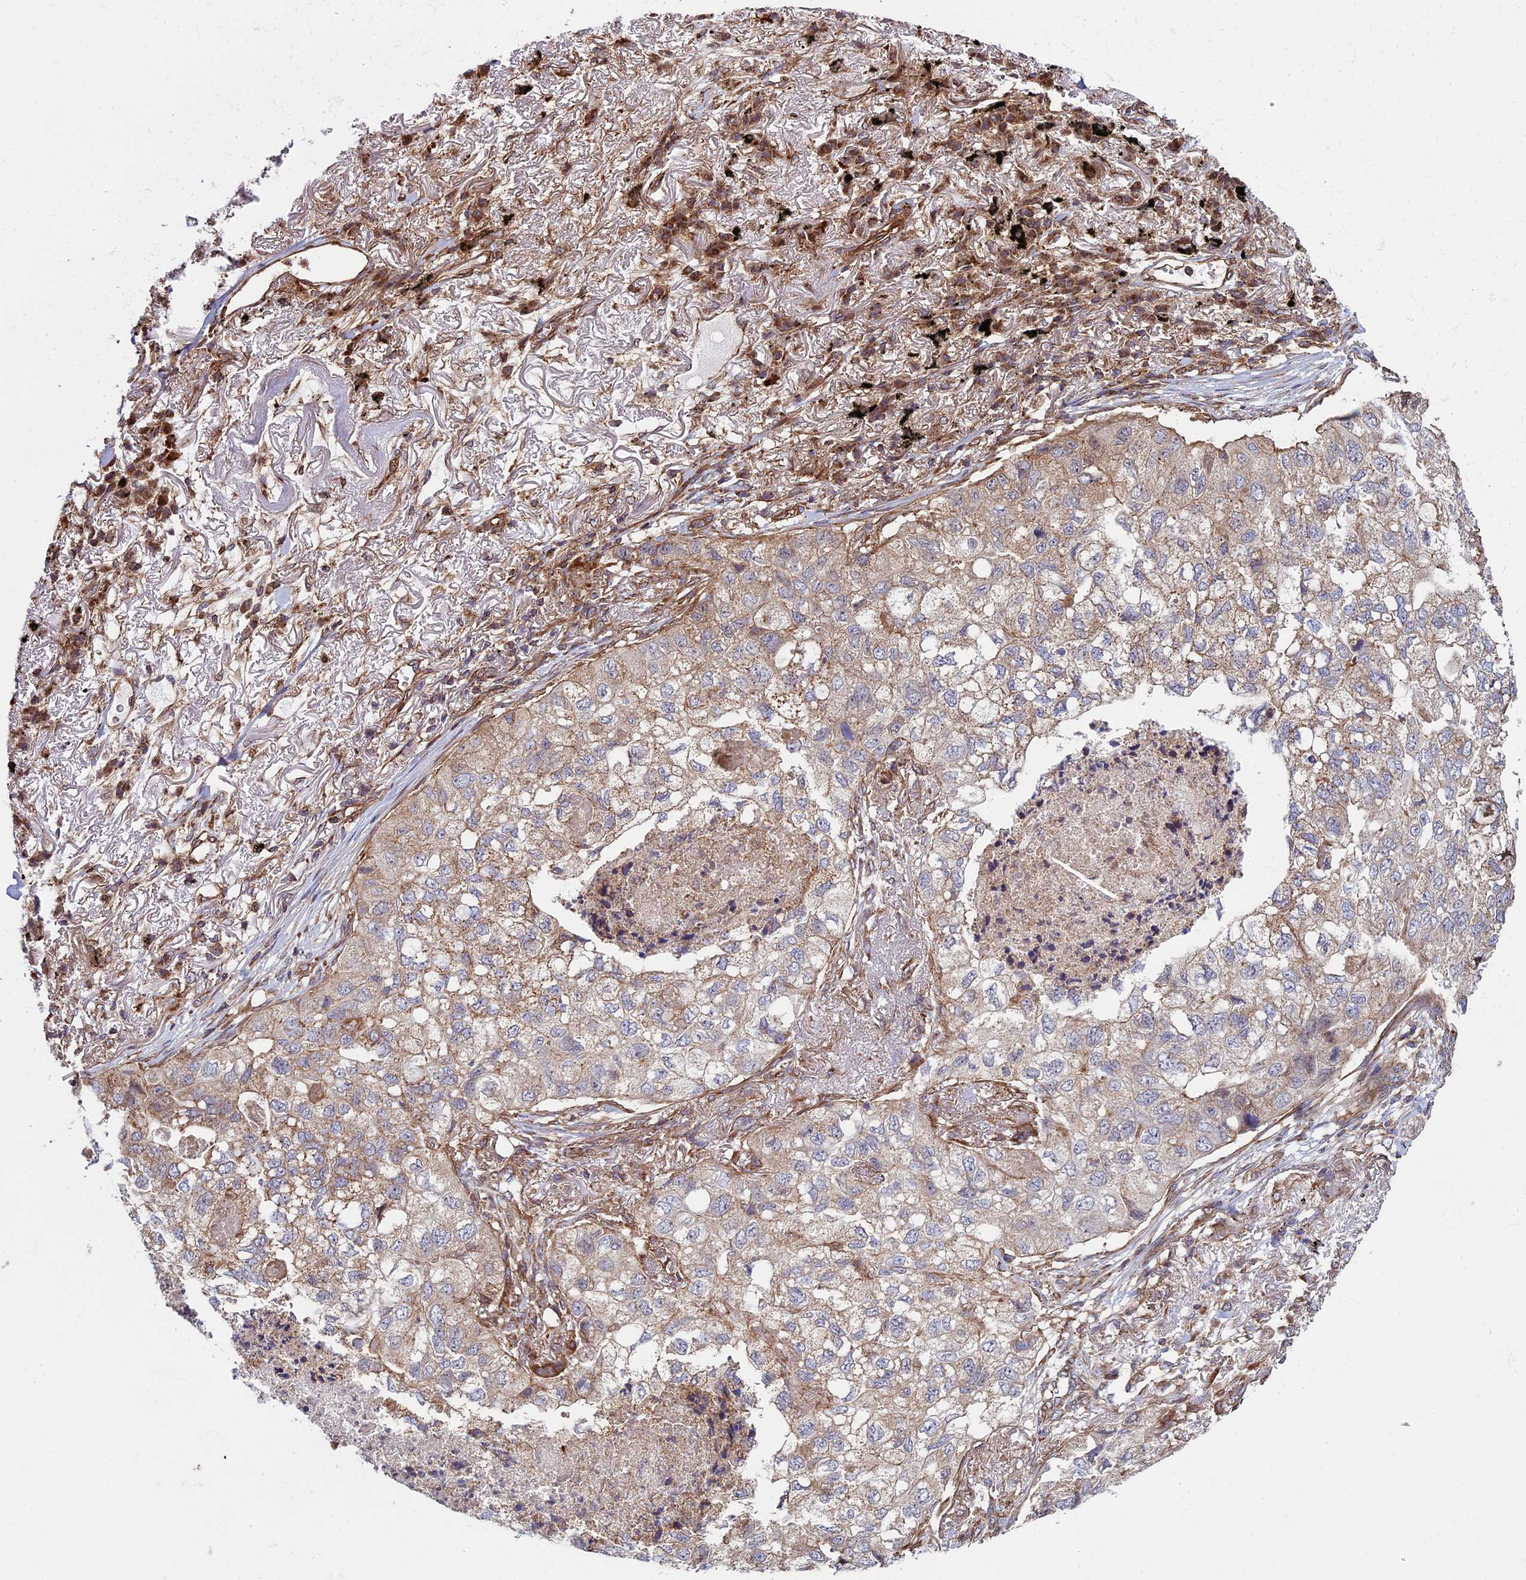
{"staining": {"intensity": "weak", "quantity": "25%-75%", "location": "cytoplasmic/membranous"}, "tissue": "lung cancer", "cell_type": "Tumor cells", "image_type": "cancer", "snomed": [{"axis": "morphology", "description": "Adenocarcinoma, NOS"}, {"axis": "topography", "description": "Lung"}], "caption": "Lung adenocarcinoma stained with immunohistochemistry displays weak cytoplasmic/membranous staining in approximately 25%-75% of tumor cells.", "gene": "CCDC8", "patient": {"sex": "male", "age": 65}}